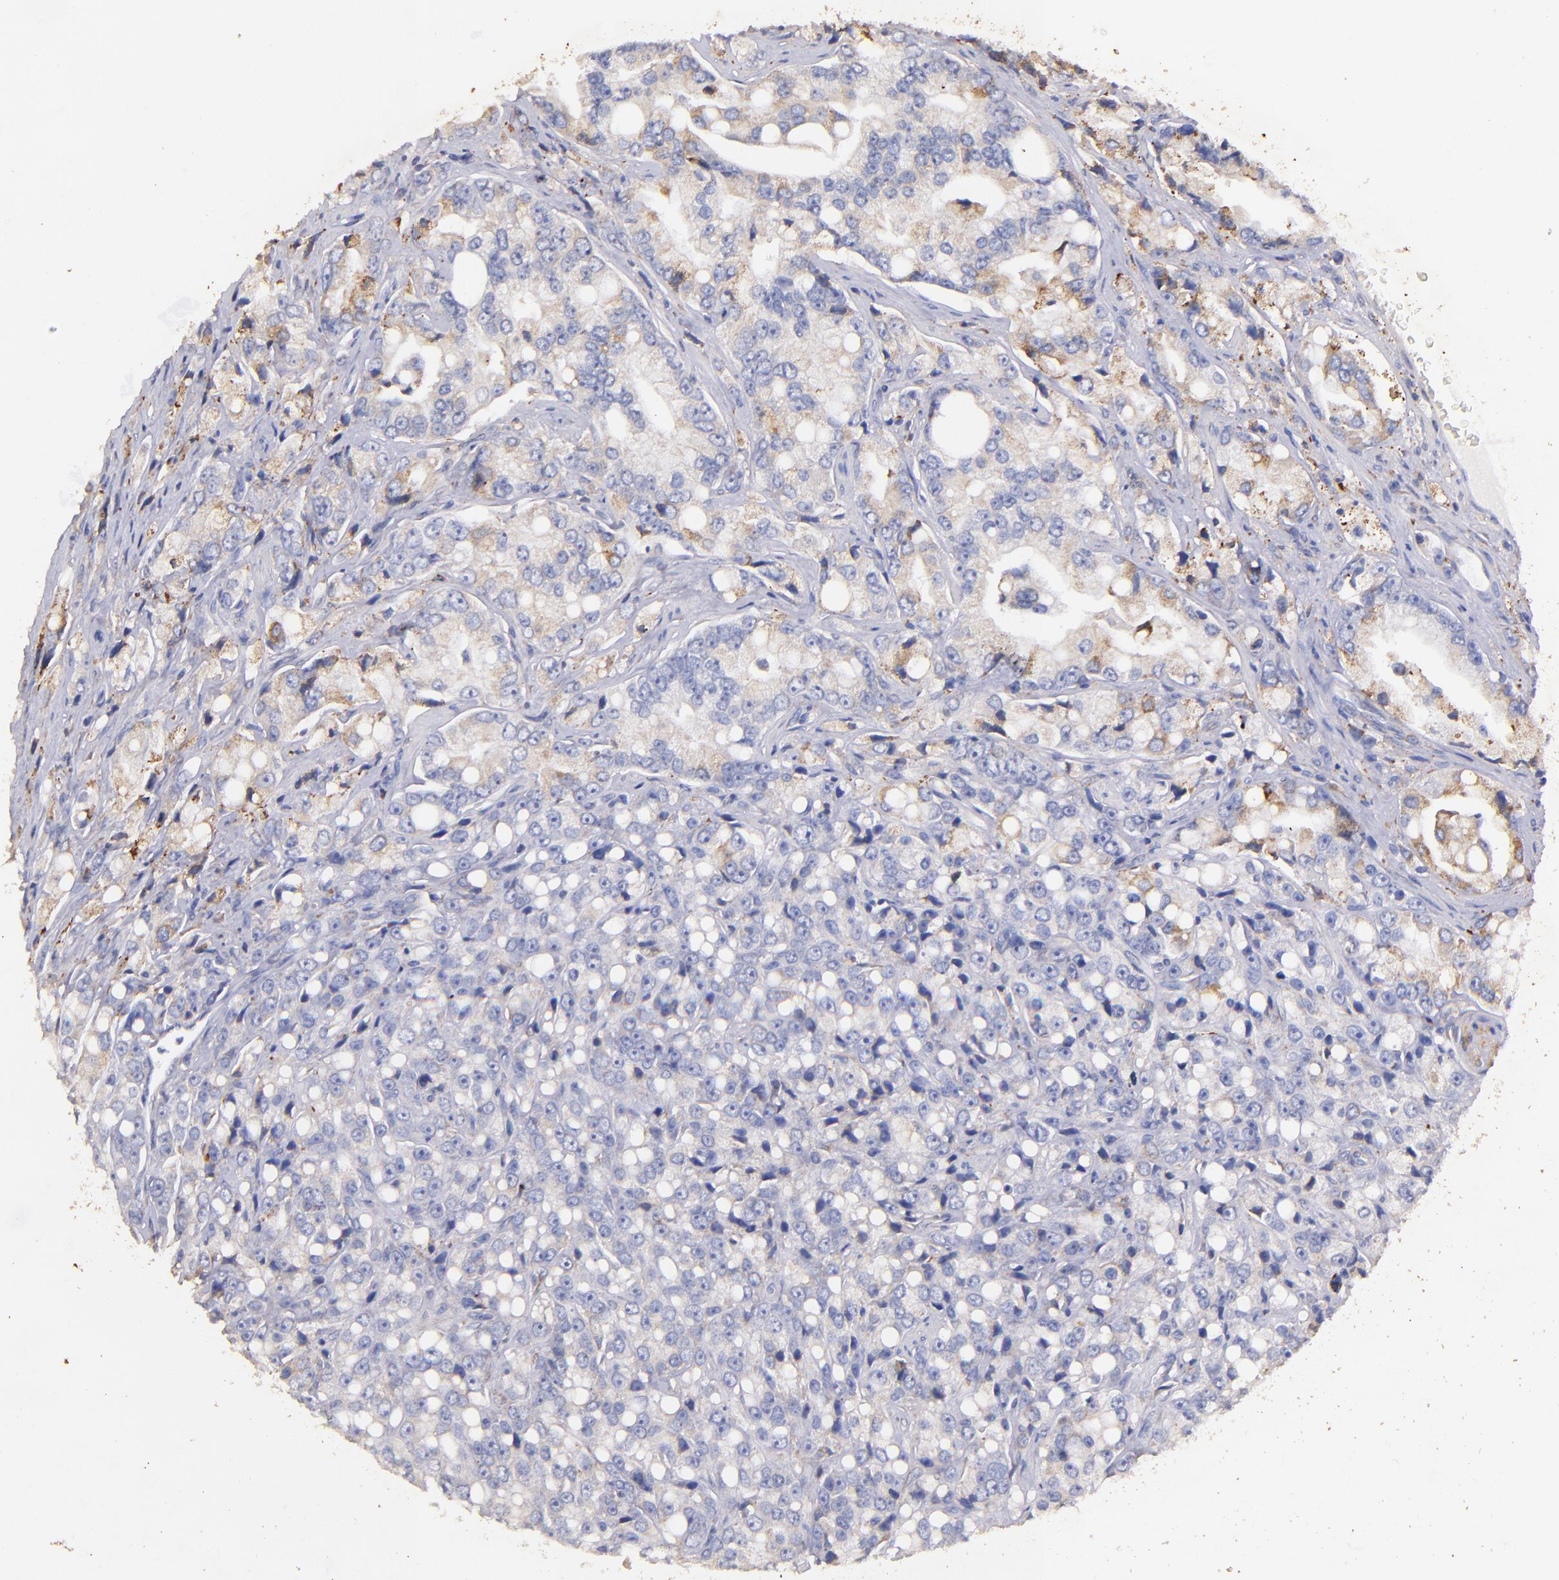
{"staining": {"intensity": "weak", "quantity": ">75%", "location": "cytoplasmic/membranous"}, "tissue": "prostate cancer", "cell_type": "Tumor cells", "image_type": "cancer", "snomed": [{"axis": "morphology", "description": "Adenocarcinoma, High grade"}, {"axis": "topography", "description": "Prostate"}], "caption": "Brown immunohistochemical staining in prostate cancer (adenocarcinoma (high-grade)) displays weak cytoplasmic/membranous positivity in about >75% of tumor cells.", "gene": "RET", "patient": {"sex": "male", "age": 67}}